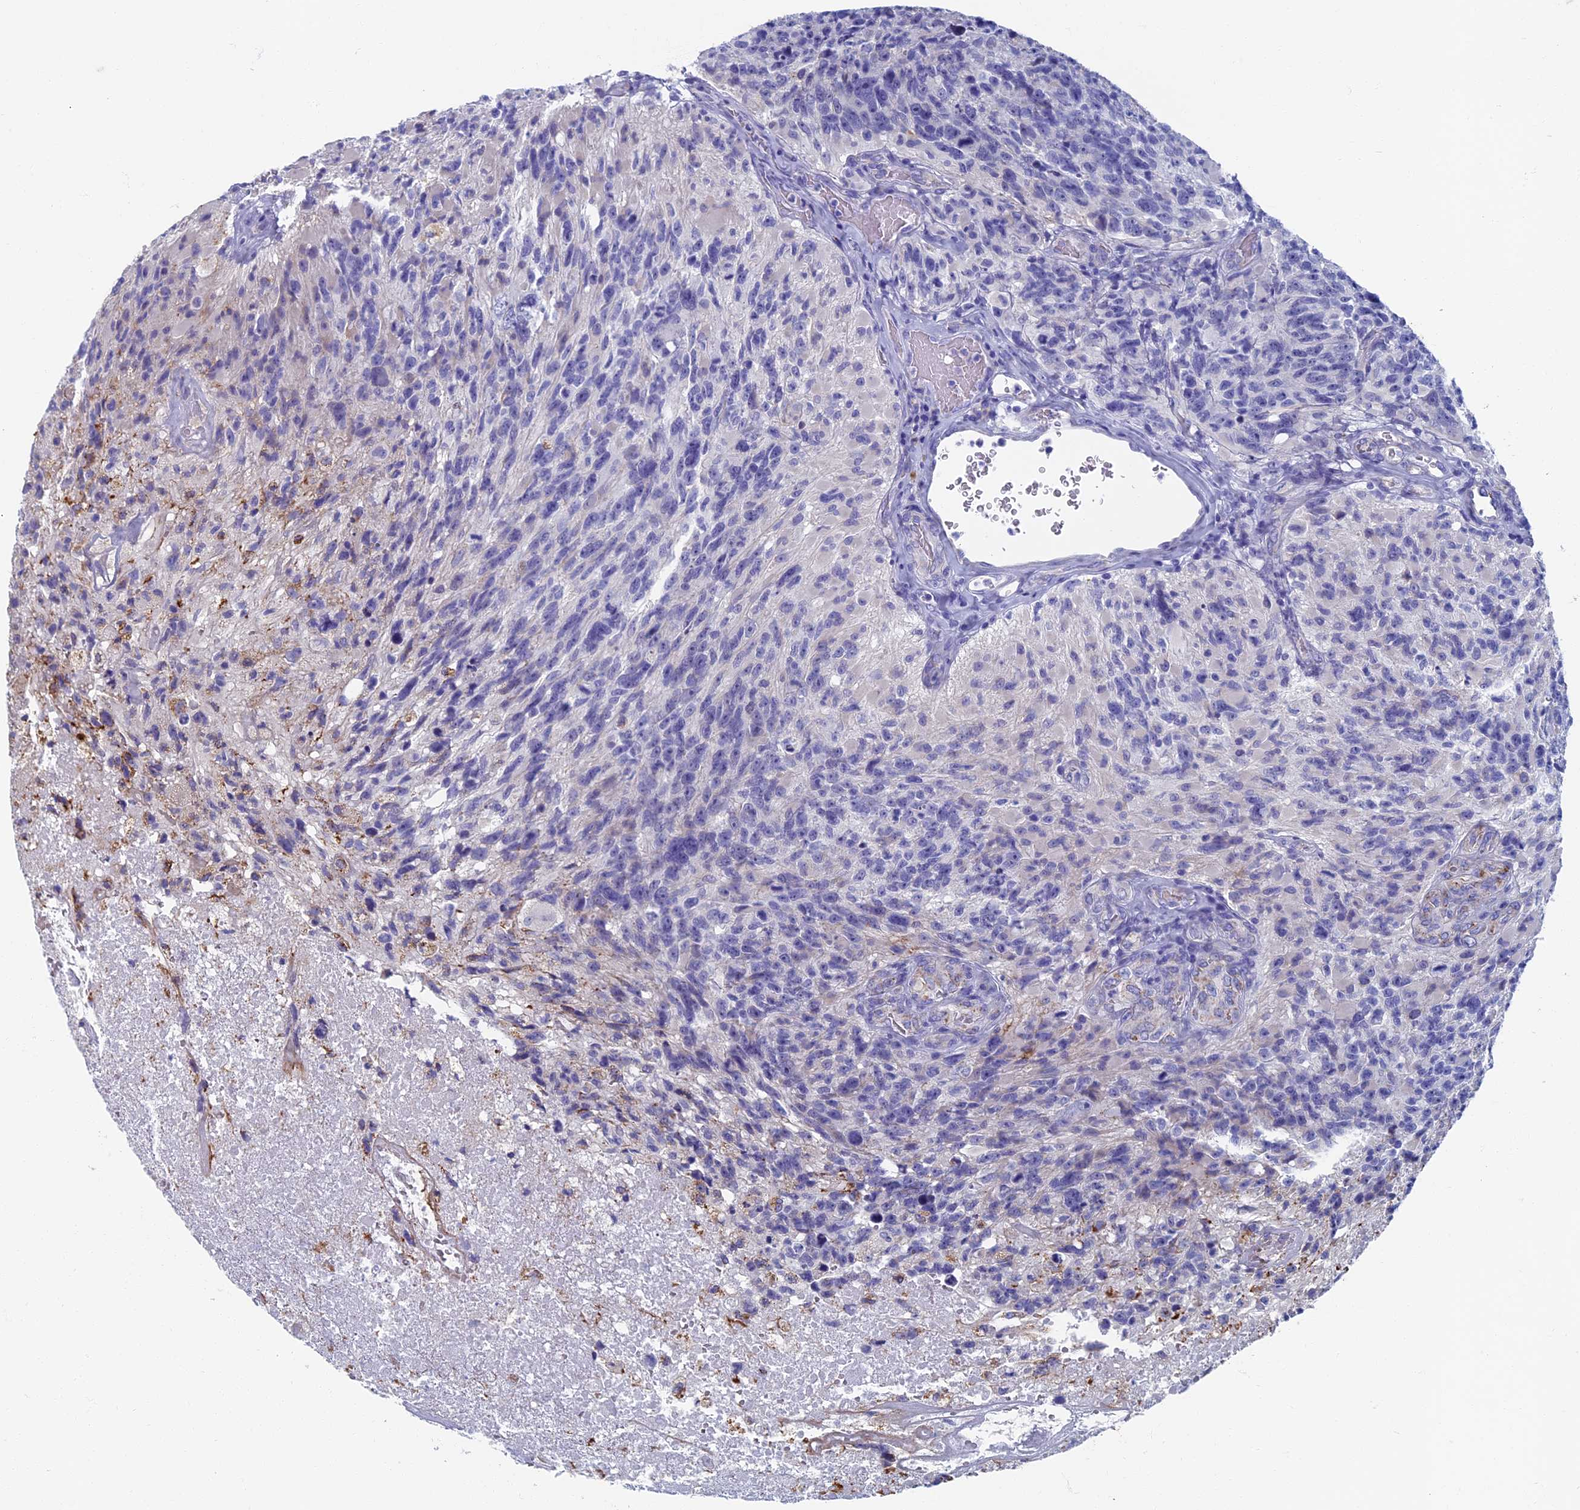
{"staining": {"intensity": "negative", "quantity": "none", "location": "none"}, "tissue": "glioma", "cell_type": "Tumor cells", "image_type": "cancer", "snomed": [{"axis": "morphology", "description": "Glioma, malignant, High grade"}, {"axis": "topography", "description": "Brain"}], "caption": "DAB immunohistochemical staining of human malignant high-grade glioma exhibits no significant positivity in tumor cells.", "gene": "OAT", "patient": {"sex": "male", "age": 76}}